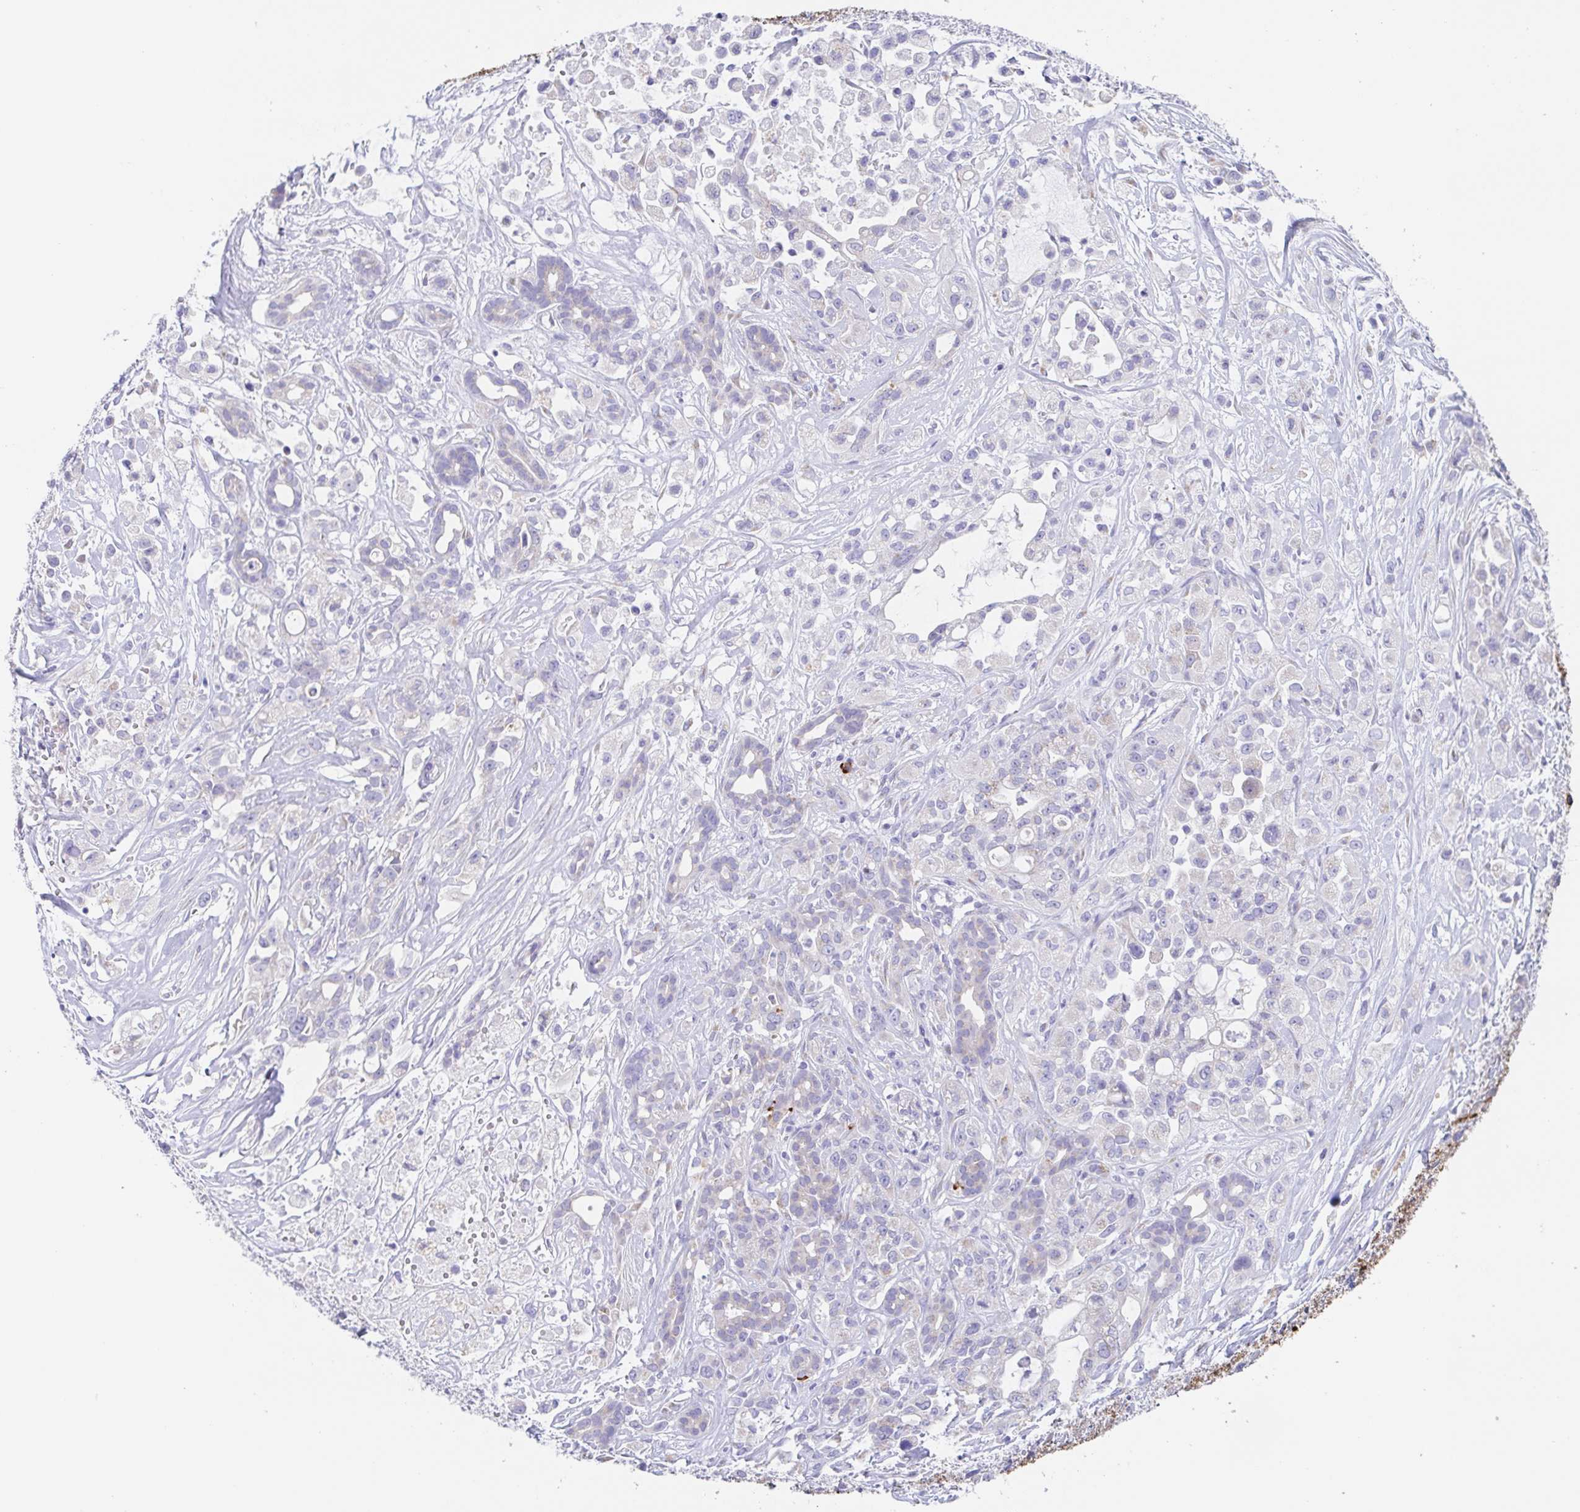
{"staining": {"intensity": "negative", "quantity": "none", "location": "none"}, "tissue": "pancreatic cancer", "cell_type": "Tumor cells", "image_type": "cancer", "snomed": [{"axis": "morphology", "description": "Adenocarcinoma, NOS"}, {"axis": "topography", "description": "Pancreas"}], "caption": "Pancreatic cancer (adenocarcinoma) was stained to show a protein in brown. There is no significant positivity in tumor cells.", "gene": "SCG3", "patient": {"sex": "male", "age": 44}}